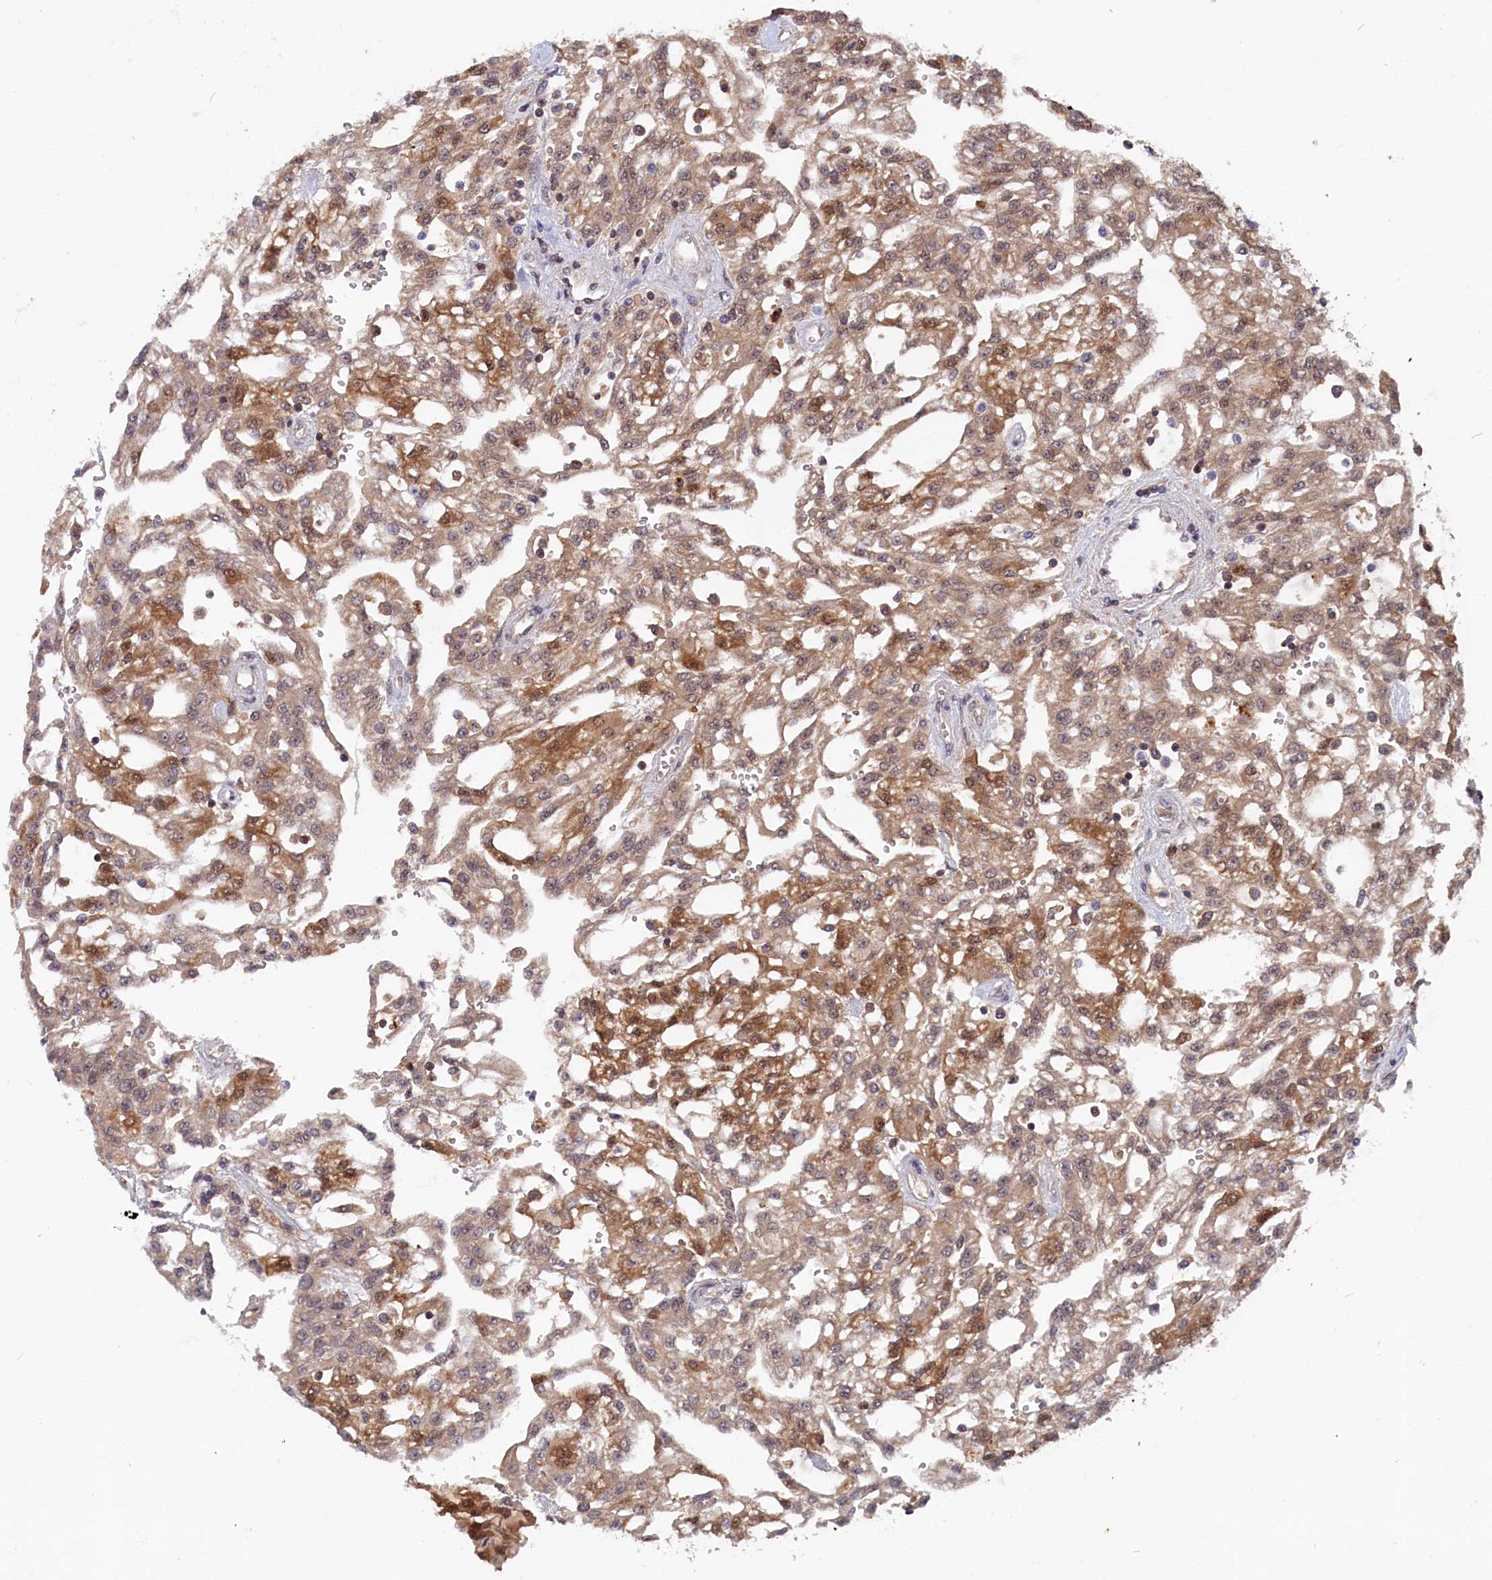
{"staining": {"intensity": "moderate", "quantity": ">75%", "location": "cytoplasmic/membranous,nuclear"}, "tissue": "renal cancer", "cell_type": "Tumor cells", "image_type": "cancer", "snomed": [{"axis": "morphology", "description": "Adenocarcinoma, NOS"}, {"axis": "topography", "description": "Kidney"}], "caption": "Renal adenocarcinoma stained with a brown dye shows moderate cytoplasmic/membranous and nuclear positive expression in about >75% of tumor cells.", "gene": "JPT2", "patient": {"sex": "male", "age": 63}}